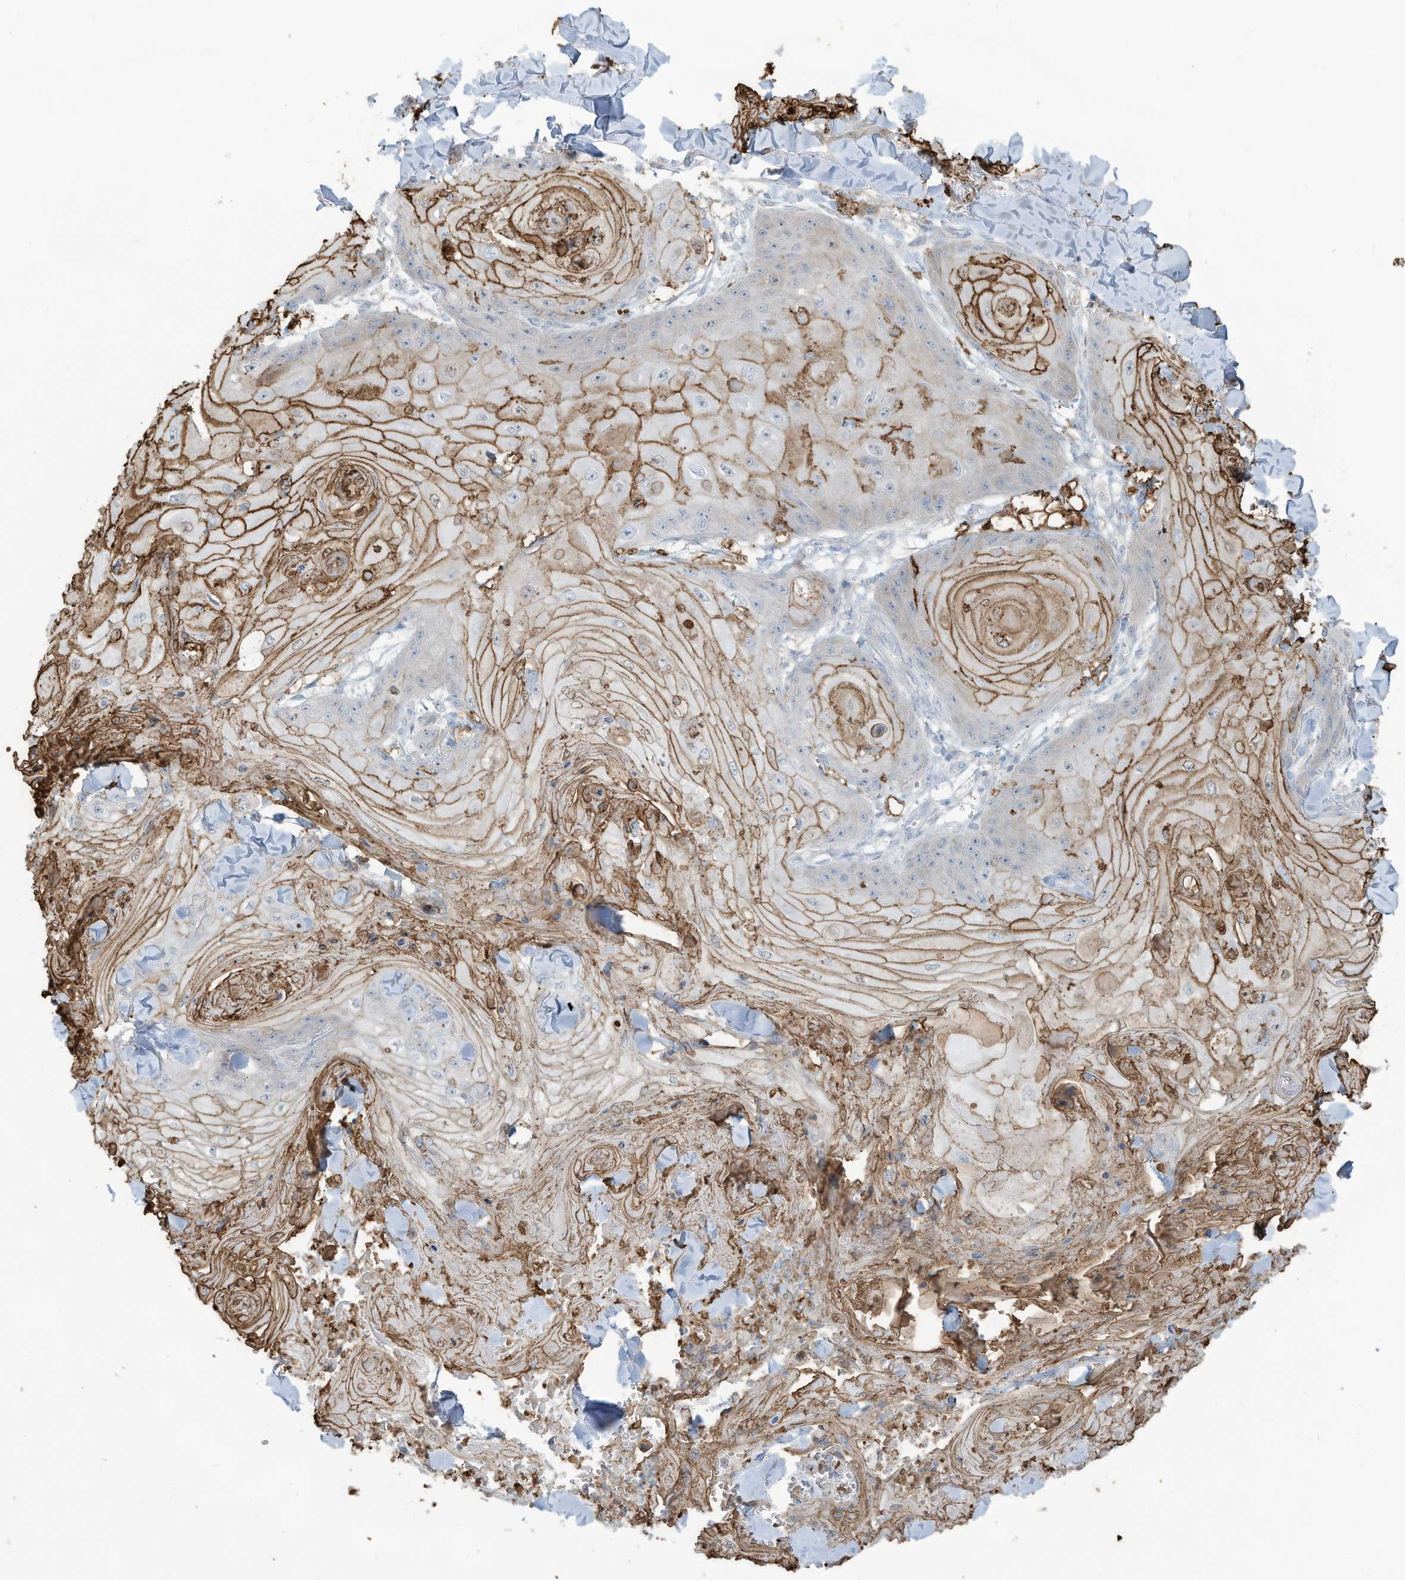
{"staining": {"intensity": "moderate", "quantity": "<25%", "location": "cytoplasmic/membranous"}, "tissue": "skin cancer", "cell_type": "Tumor cells", "image_type": "cancer", "snomed": [{"axis": "morphology", "description": "Squamous cell carcinoma, NOS"}, {"axis": "topography", "description": "Skin"}], "caption": "Immunohistochemistry micrograph of neoplastic tissue: human skin cancer stained using immunohistochemistry demonstrates low levels of moderate protein expression localized specifically in the cytoplasmic/membranous of tumor cells, appearing as a cytoplasmic/membranous brown color.", "gene": "NOTO", "patient": {"sex": "male", "age": 74}}